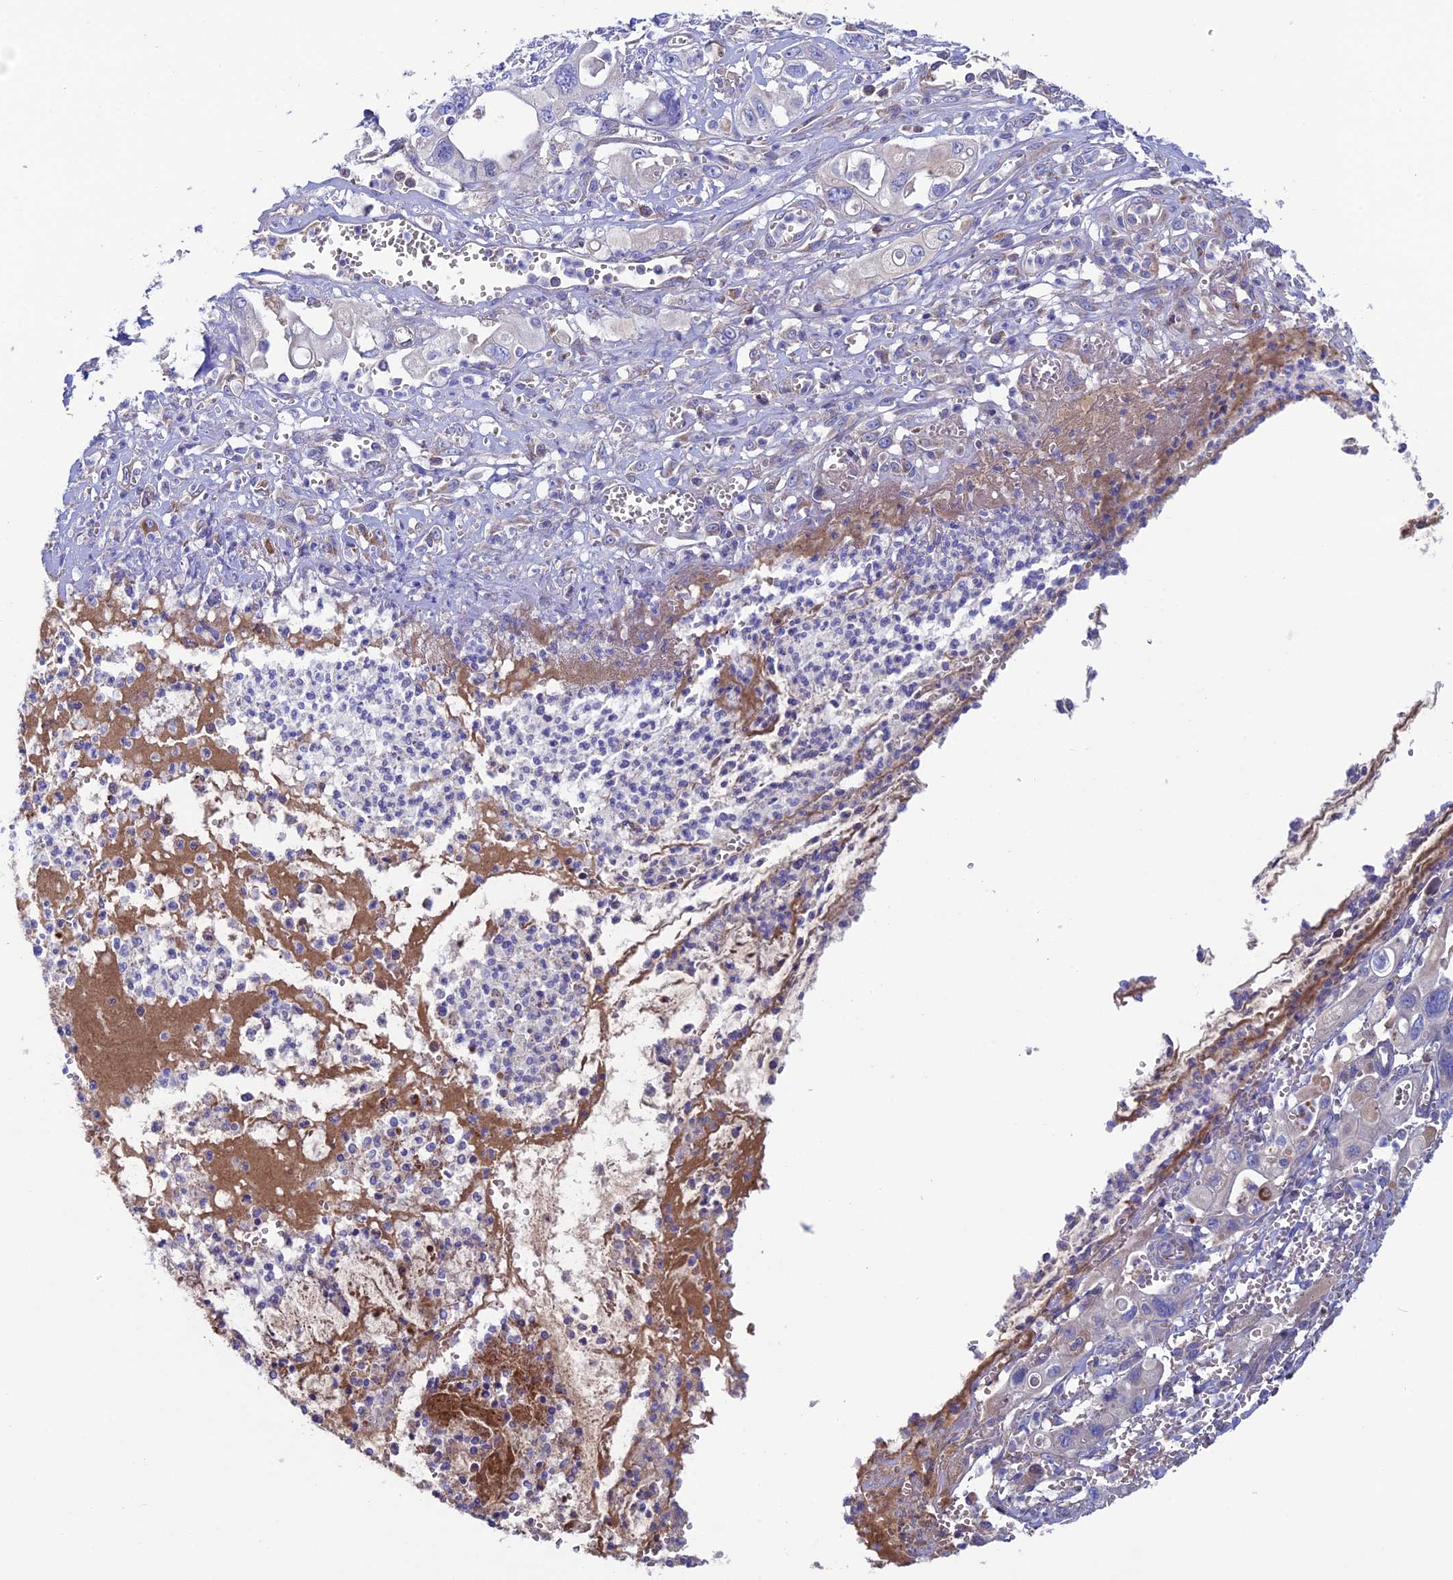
{"staining": {"intensity": "negative", "quantity": "none", "location": "none"}, "tissue": "pancreatic cancer", "cell_type": "Tumor cells", "image_type": "cancer", "snomed": [{"axis": "morphology", "description": "Adenocarcinoma, NOS"}, {"axis": "topography", "description": "Pancreas"}], "caption": "Protein analysis of pancreatic adenocarcinoma demonstrates no significant staining in tumor cells. (Stains: DAB immunohistochemistry (IHC) with hematoxylin counter stain, Microscopy: brightfield microscopy at high magnification).", "gene": "SLC15A5", "patient": {"sex": "male", "age": 68}}